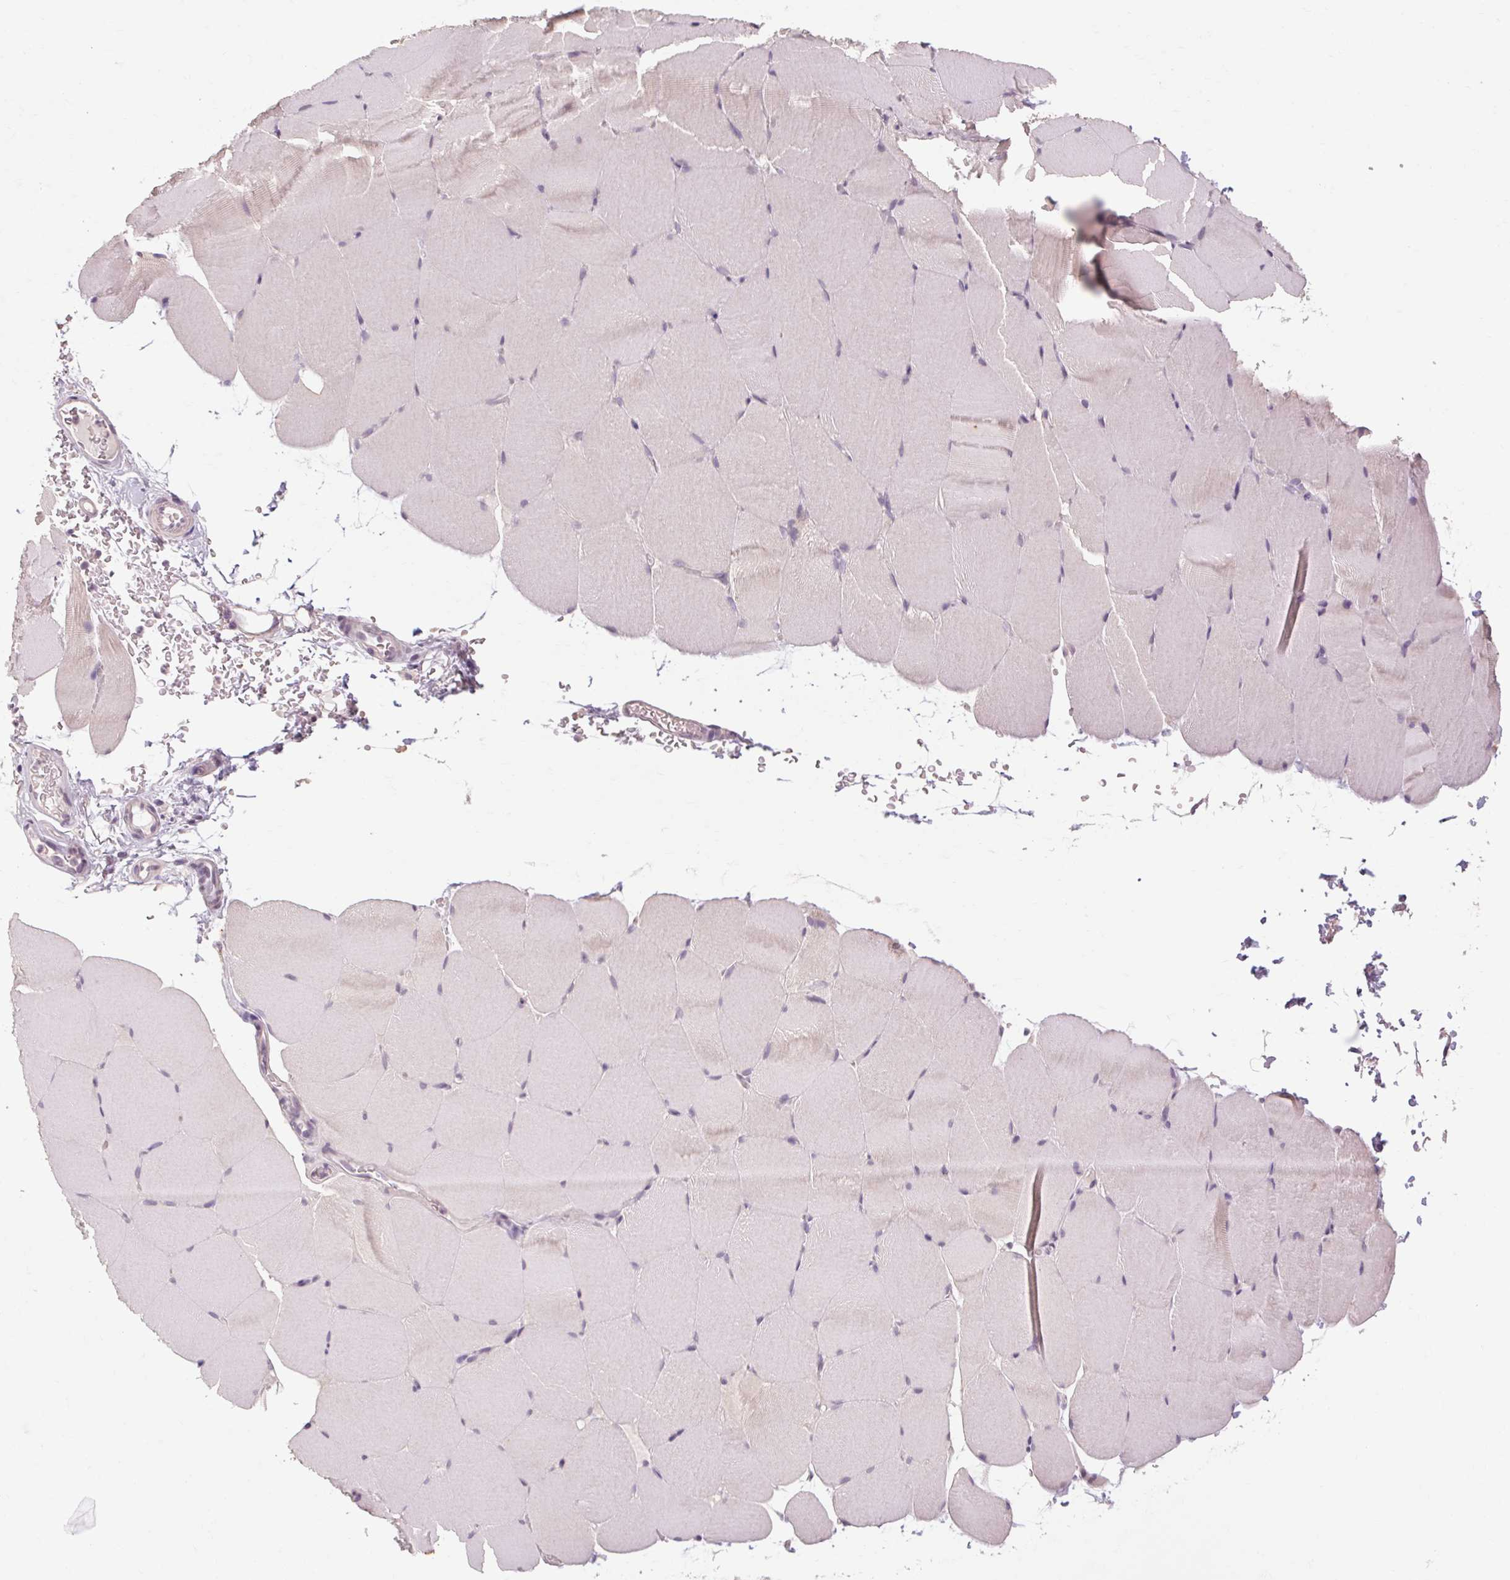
{"staining": {"intensity": "negative", "quantity": "none", "location": "none"}, "tissue": "skeletal muscle", "cell_type": "Myocytes", "image_type": "normal", "snomed": [{"axis": "morphology", "description": "Normal tissue, NOS"}, {"axis": "topography", "description": "Skeletal muscle"}], "caption": "DAB (3,3'-diaminobenzidine) immunohistochemical staining of benign human skeletal muscle demonstrates no significant positivity in myocytes. (Stains: DAB (3,3'-diaminobenzidine) IHC with hematoxylin counter stain, Microscopy: brightfield microscopy at high magnification).", "gene": "POMC", "patient": {"sex": "female", "age": 37}}